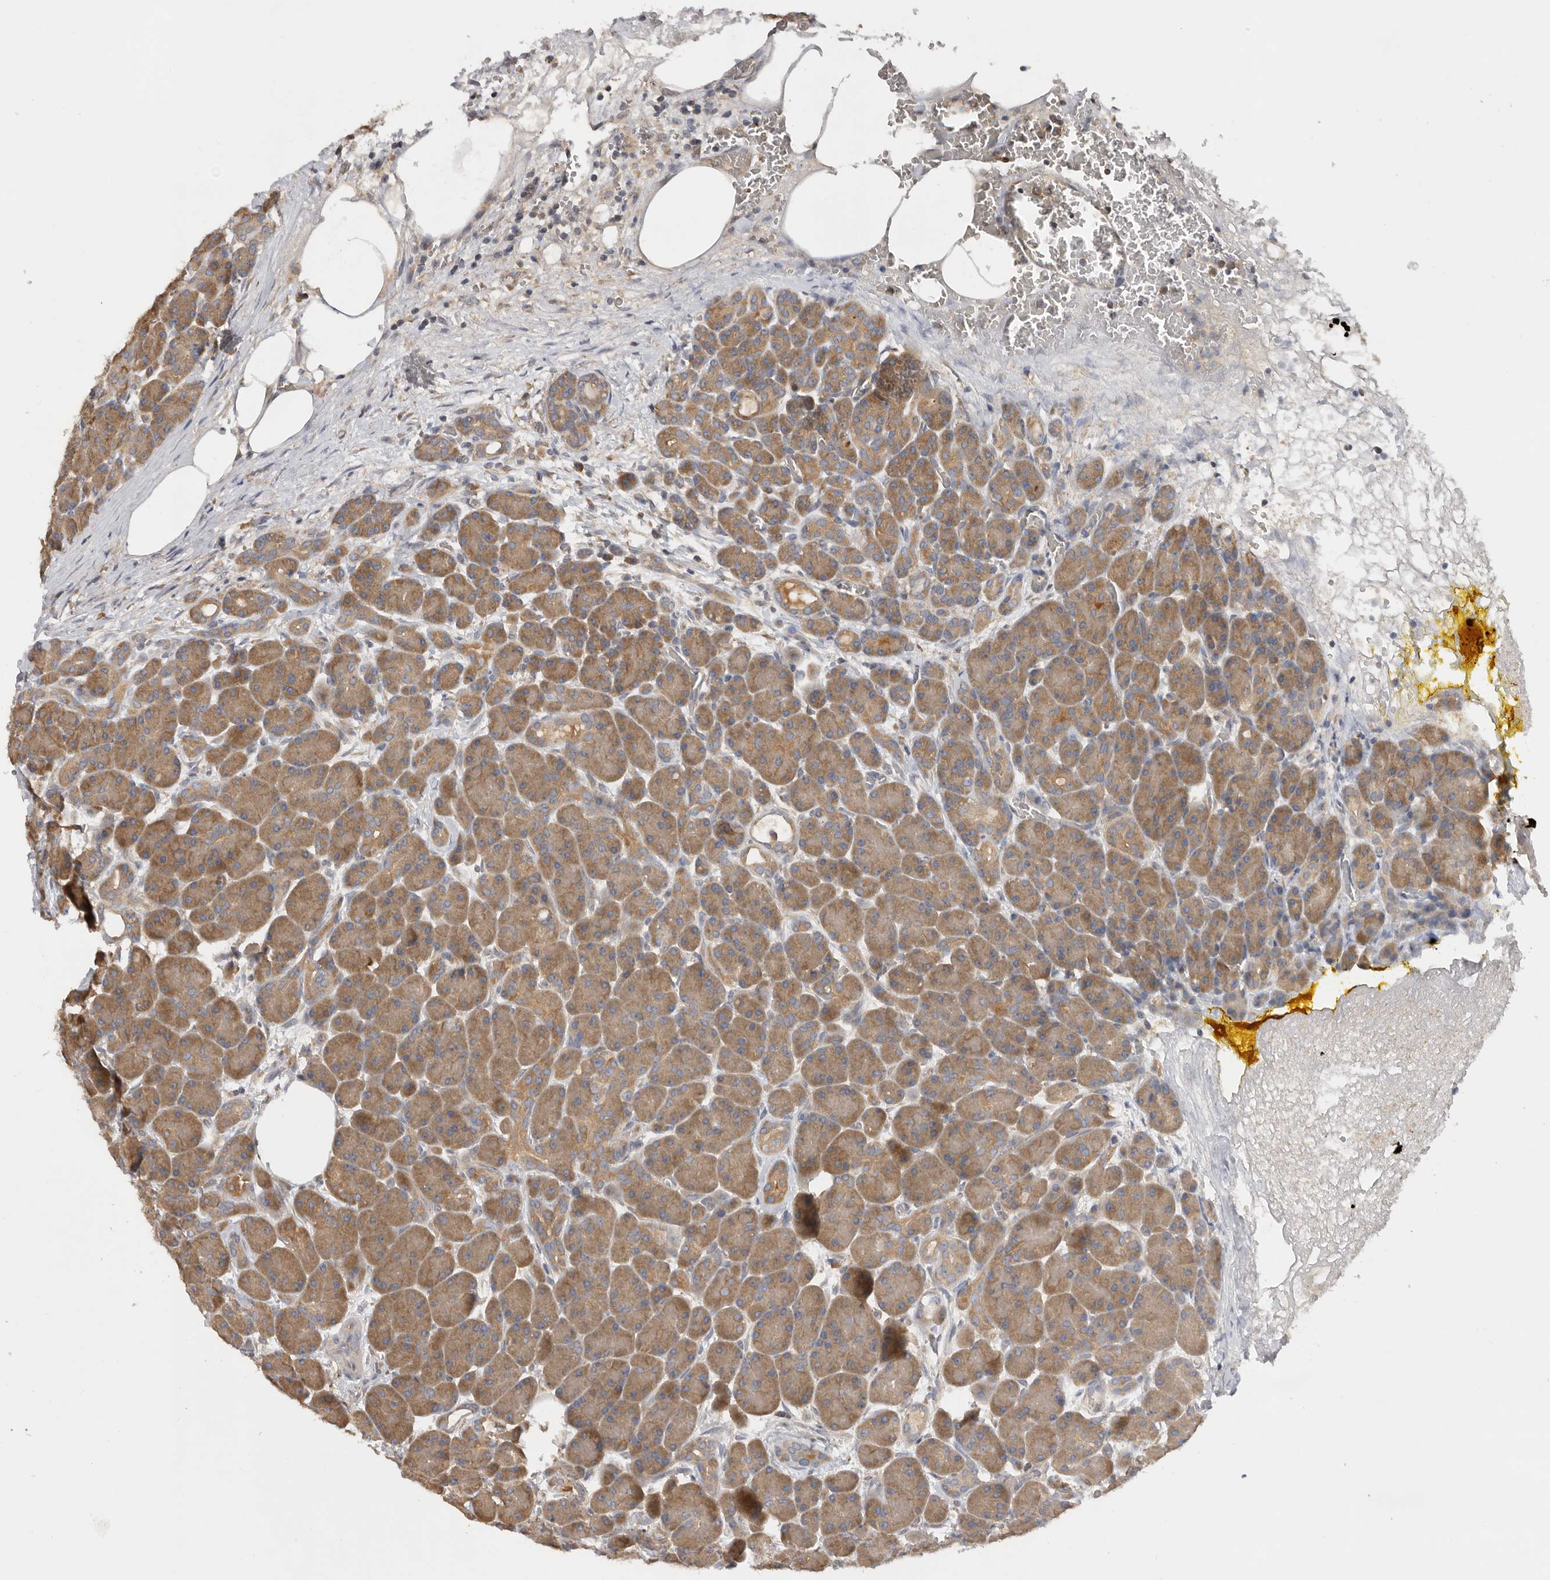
{"staining": {"intensity": "moderate", "quantity": ">75%", "location": "cytoplasmic/membranous"}, "tissue": "pancreas", "cell_type": "Exocrine glandular cells", "image_type": "normal", "snomed": [{"axis": "morphology", "description": "Normal tissue, NOS"}, {"axis": "topography", "description": "Pancreas"}], "caption": "IHC (DAB (3,3'-diaminobenzidine)) staining of normal human pancreas shows moderate cytoplasmic/membranous protein positivity in approximately >75% of exocrine glandular cells.", "gene": "PPP1R42", "patient": {"sex": "male", "age": 63}}